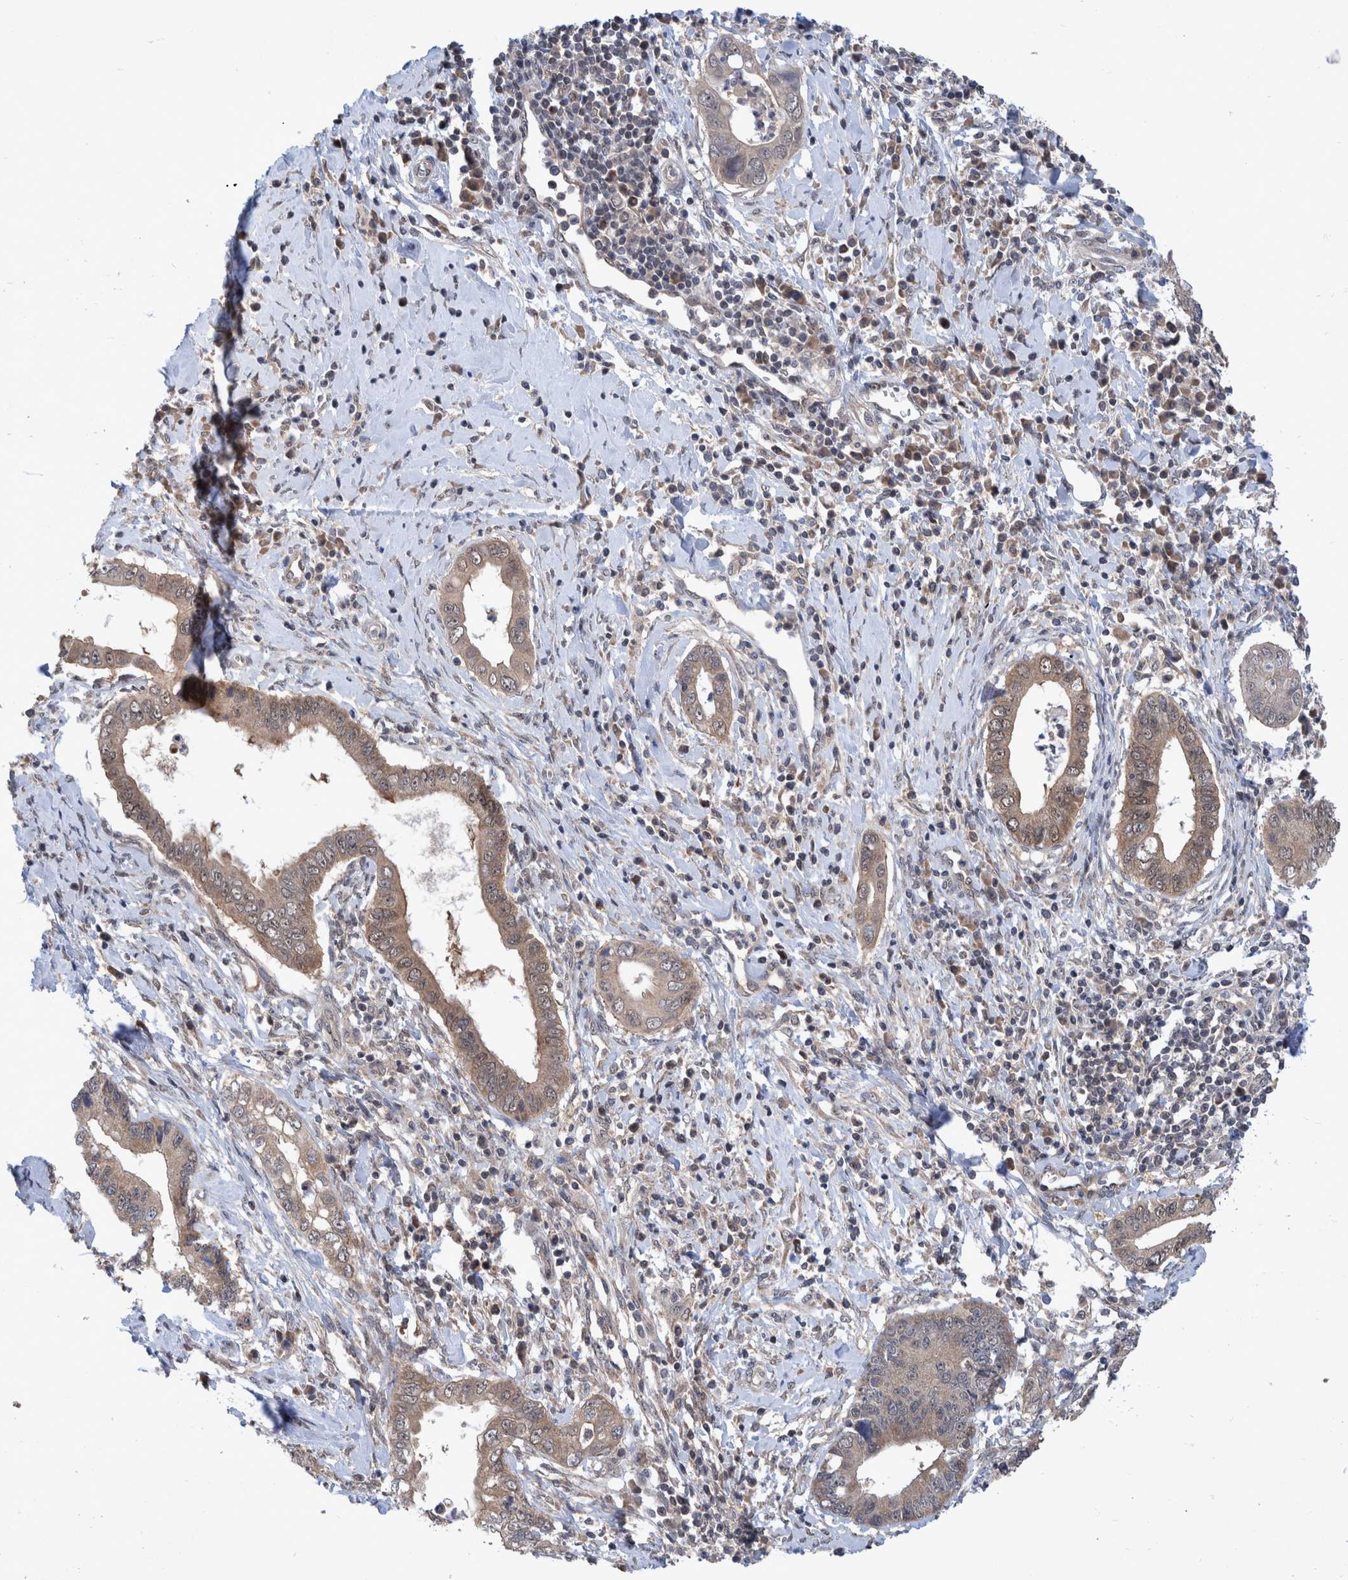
{"staining": {"intensity": "weak", "quantity": ">75%", "location": "cytoplasmic/membranous"}, "tissue": "cervical cancer", "cell_type": "Tumor cells", "image_type": "cancer", "snomed": [{"axis": "morphology", "description": "Adenocarcinoma, NOS"}, {"axis": "topography", "description": "Cervix"}], "caption": "Protein positivity by immunohistochemistry (IHC) exhibits weak cytoplasmic/membranous staining in about >75% of tumor cells in cervical adenocarcinoma.", "gene": "PLPBP", "patient": {"sex": "female", "age": 44}}